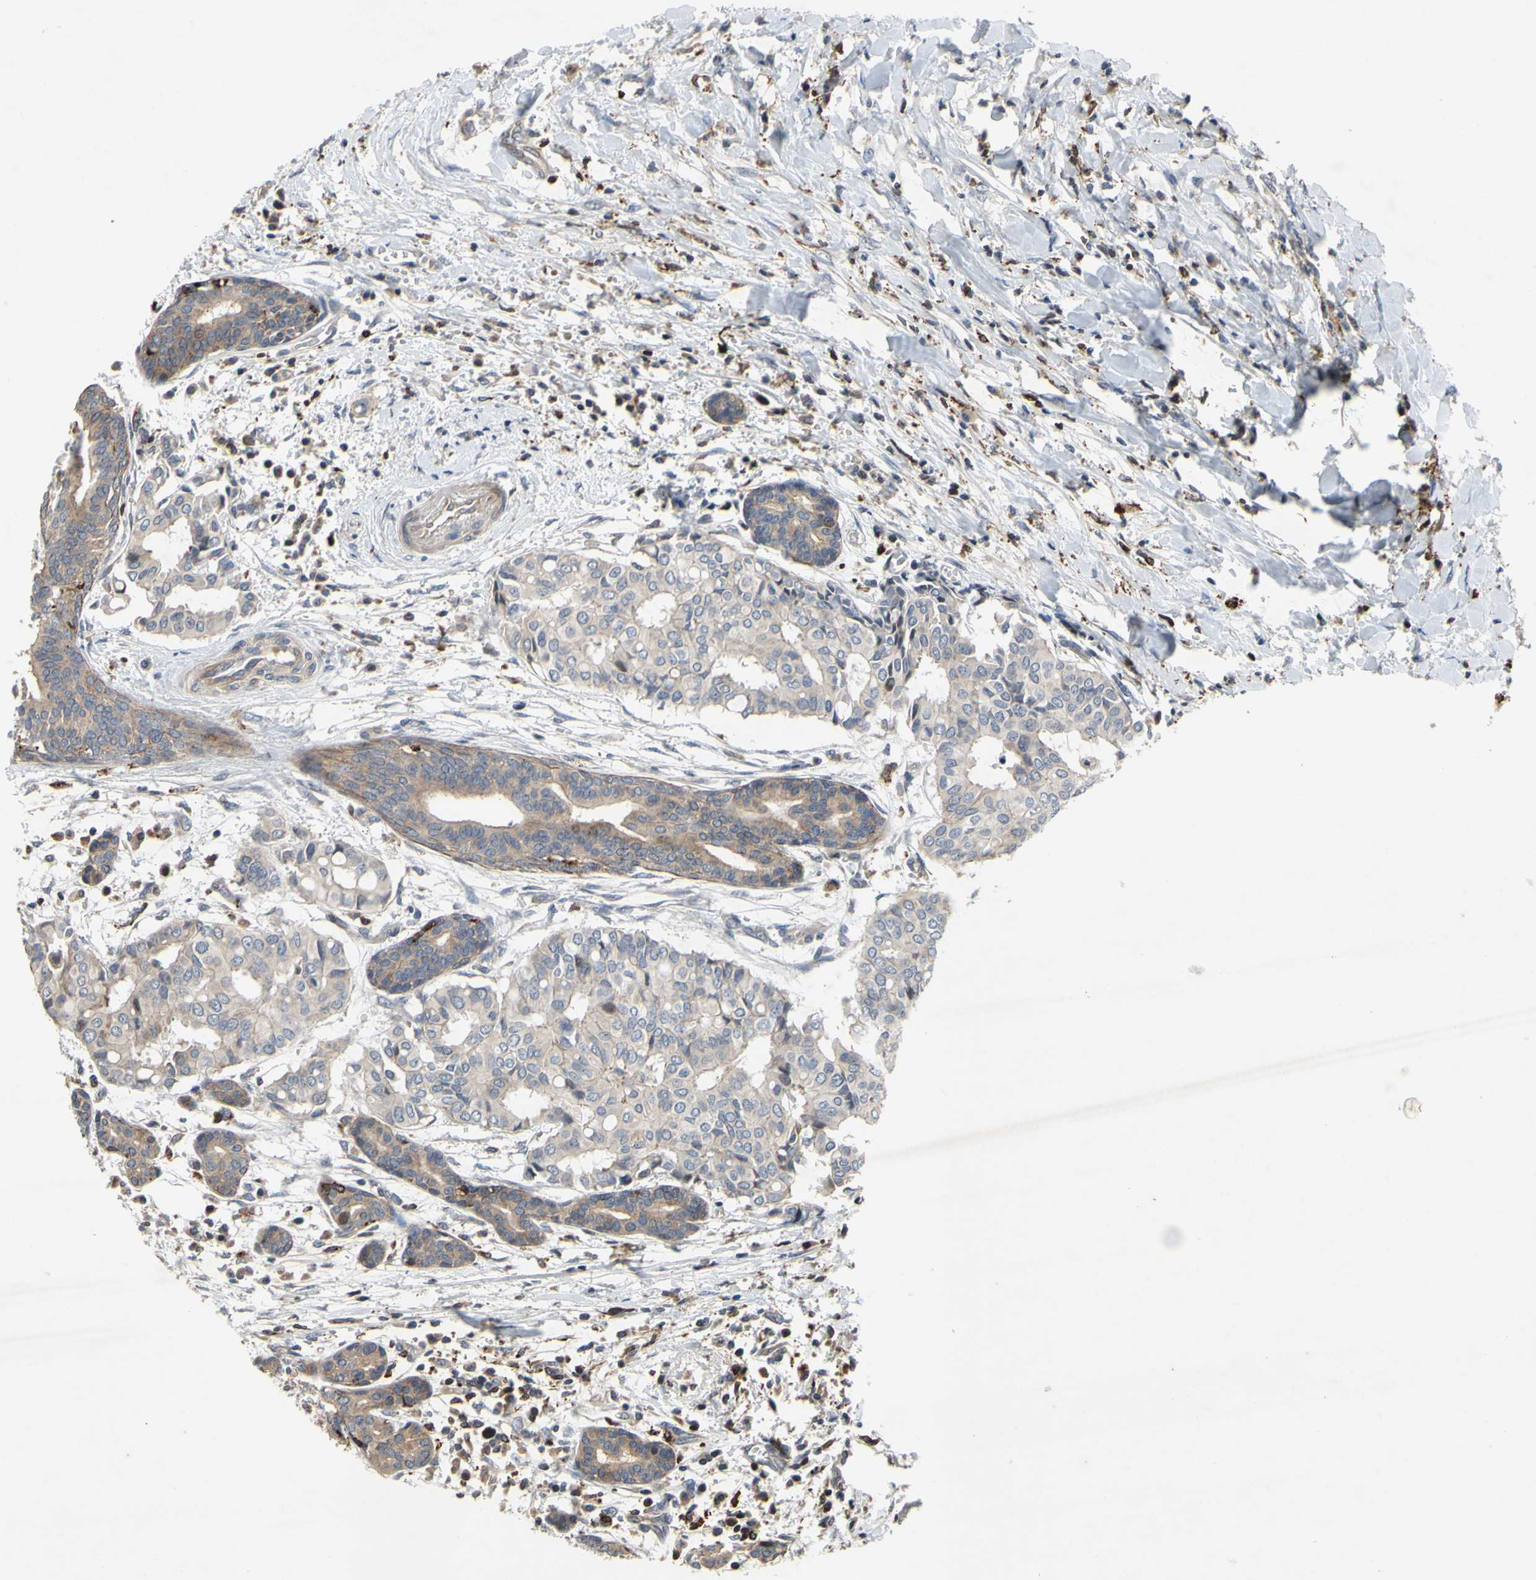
{"staining": {"intensity": "weak", "quantity": "<25%", "location": "cytoplasmic/membranous"}, "tissue": "head and neck cancer", "cell_type": "Tumor cells", "image_type": "cancer", "snomed": [{"axis": "morphology", "description": "Adenocarcinoma, NOS"}, {"axis": "topography", "description": "Salivary gland"}, {"axis": "topography", "description": "Head-Neck"}], "caption": "A histopathology image of head and neck adenocarcinoma stained for a protein displays no brown staining in tumor cells.", "gene": "PLXNA2", "patient": {"sex": "female", "age": 59}}